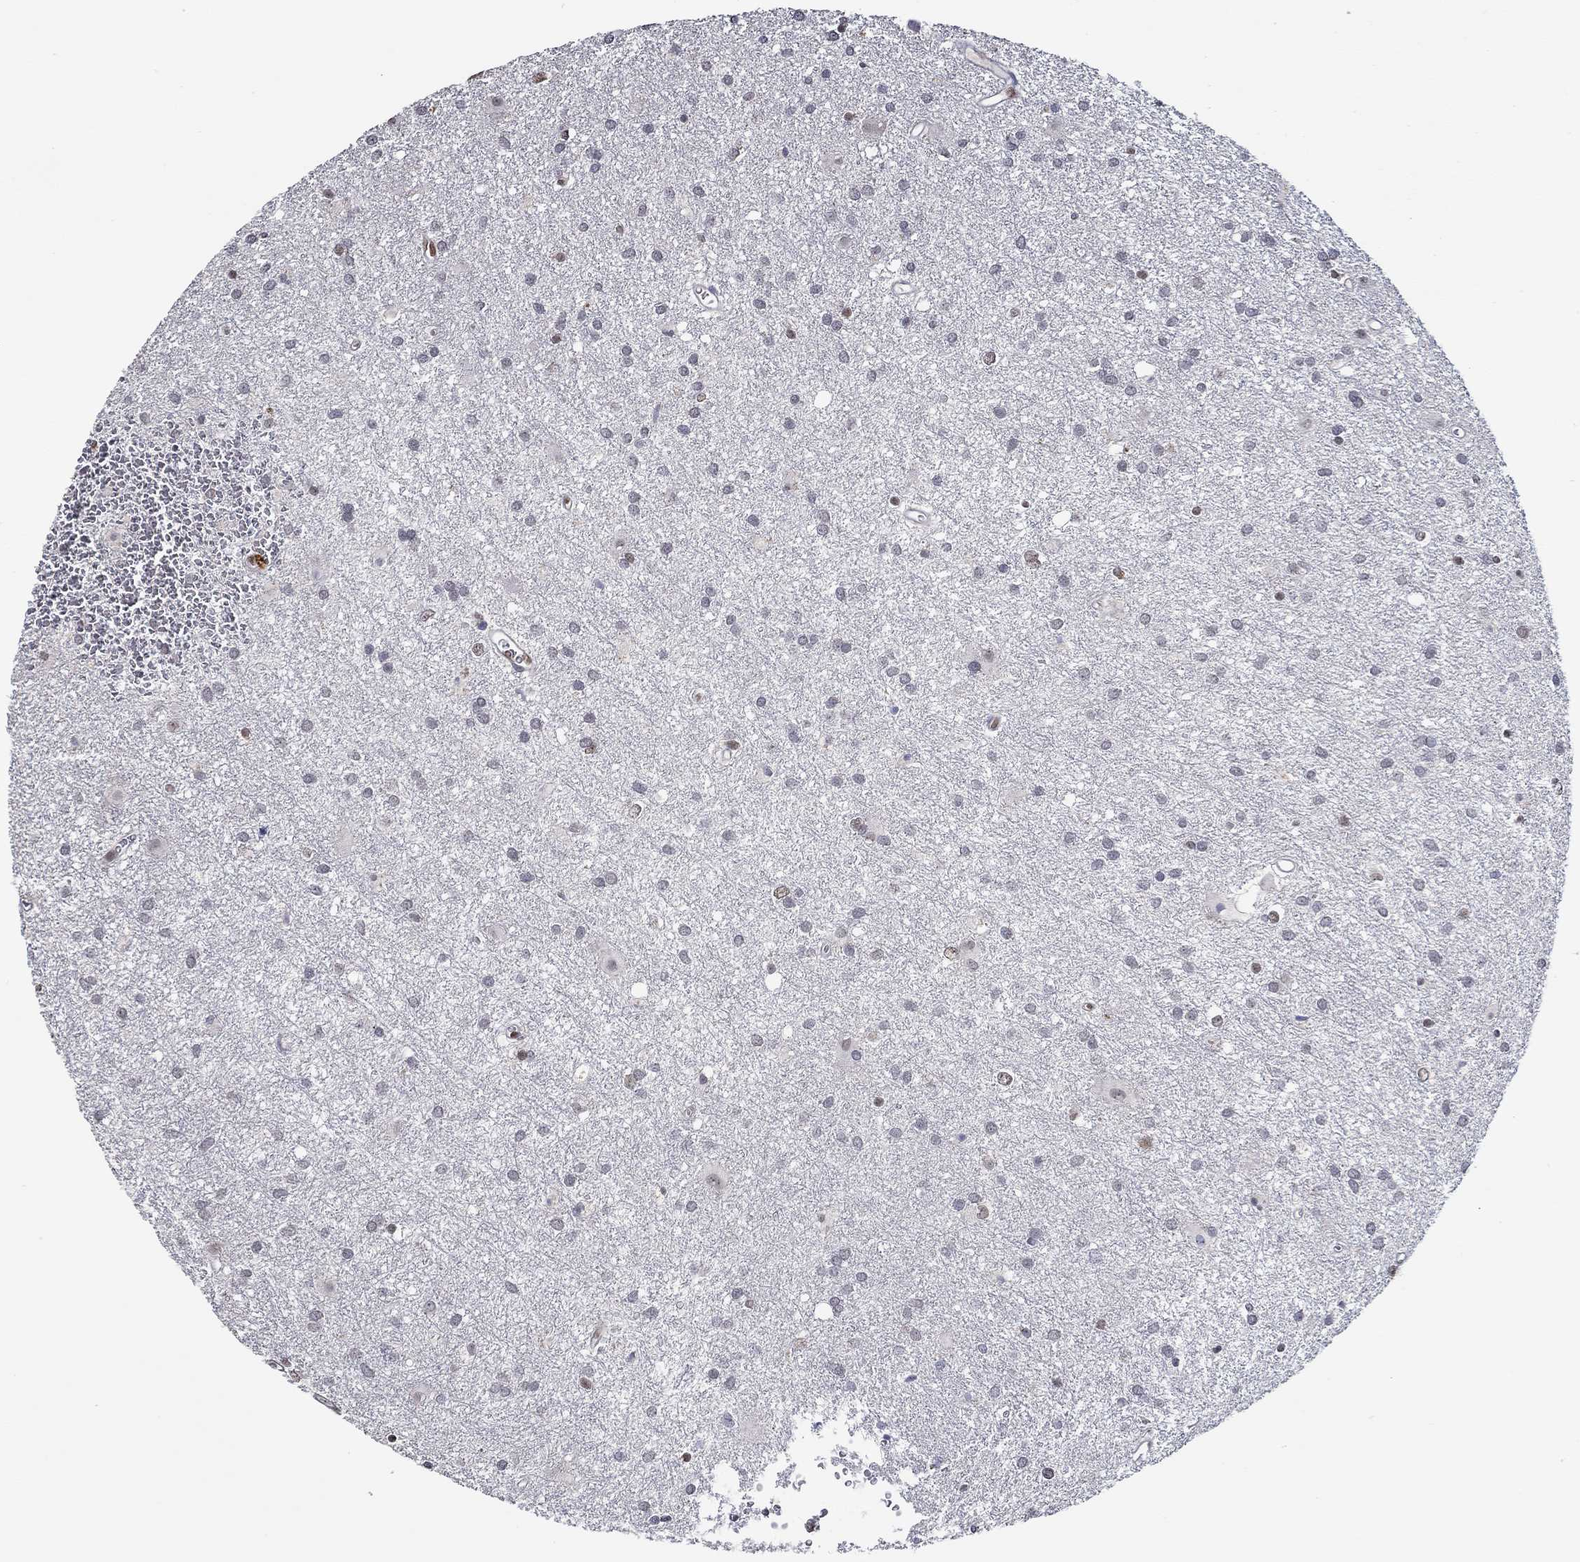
{"staining": {"intensity": "weak", "quantity": "<25%", "location": "nuclear"}, "tissue": "glioma", "cell_type": "Tumor cells", "image_type": "cancer", "snomed": [{"axis": "morphology", "description": "Glioma, malignant, Low grade"}, {"axis": "topography", "description": "Brain"}], "caption": "Immunohistochemical staining of human glioma displays no significant positivity in tumor cells.", "gene": "GATA2", "patient": {"sex": "male", "age": 58}}